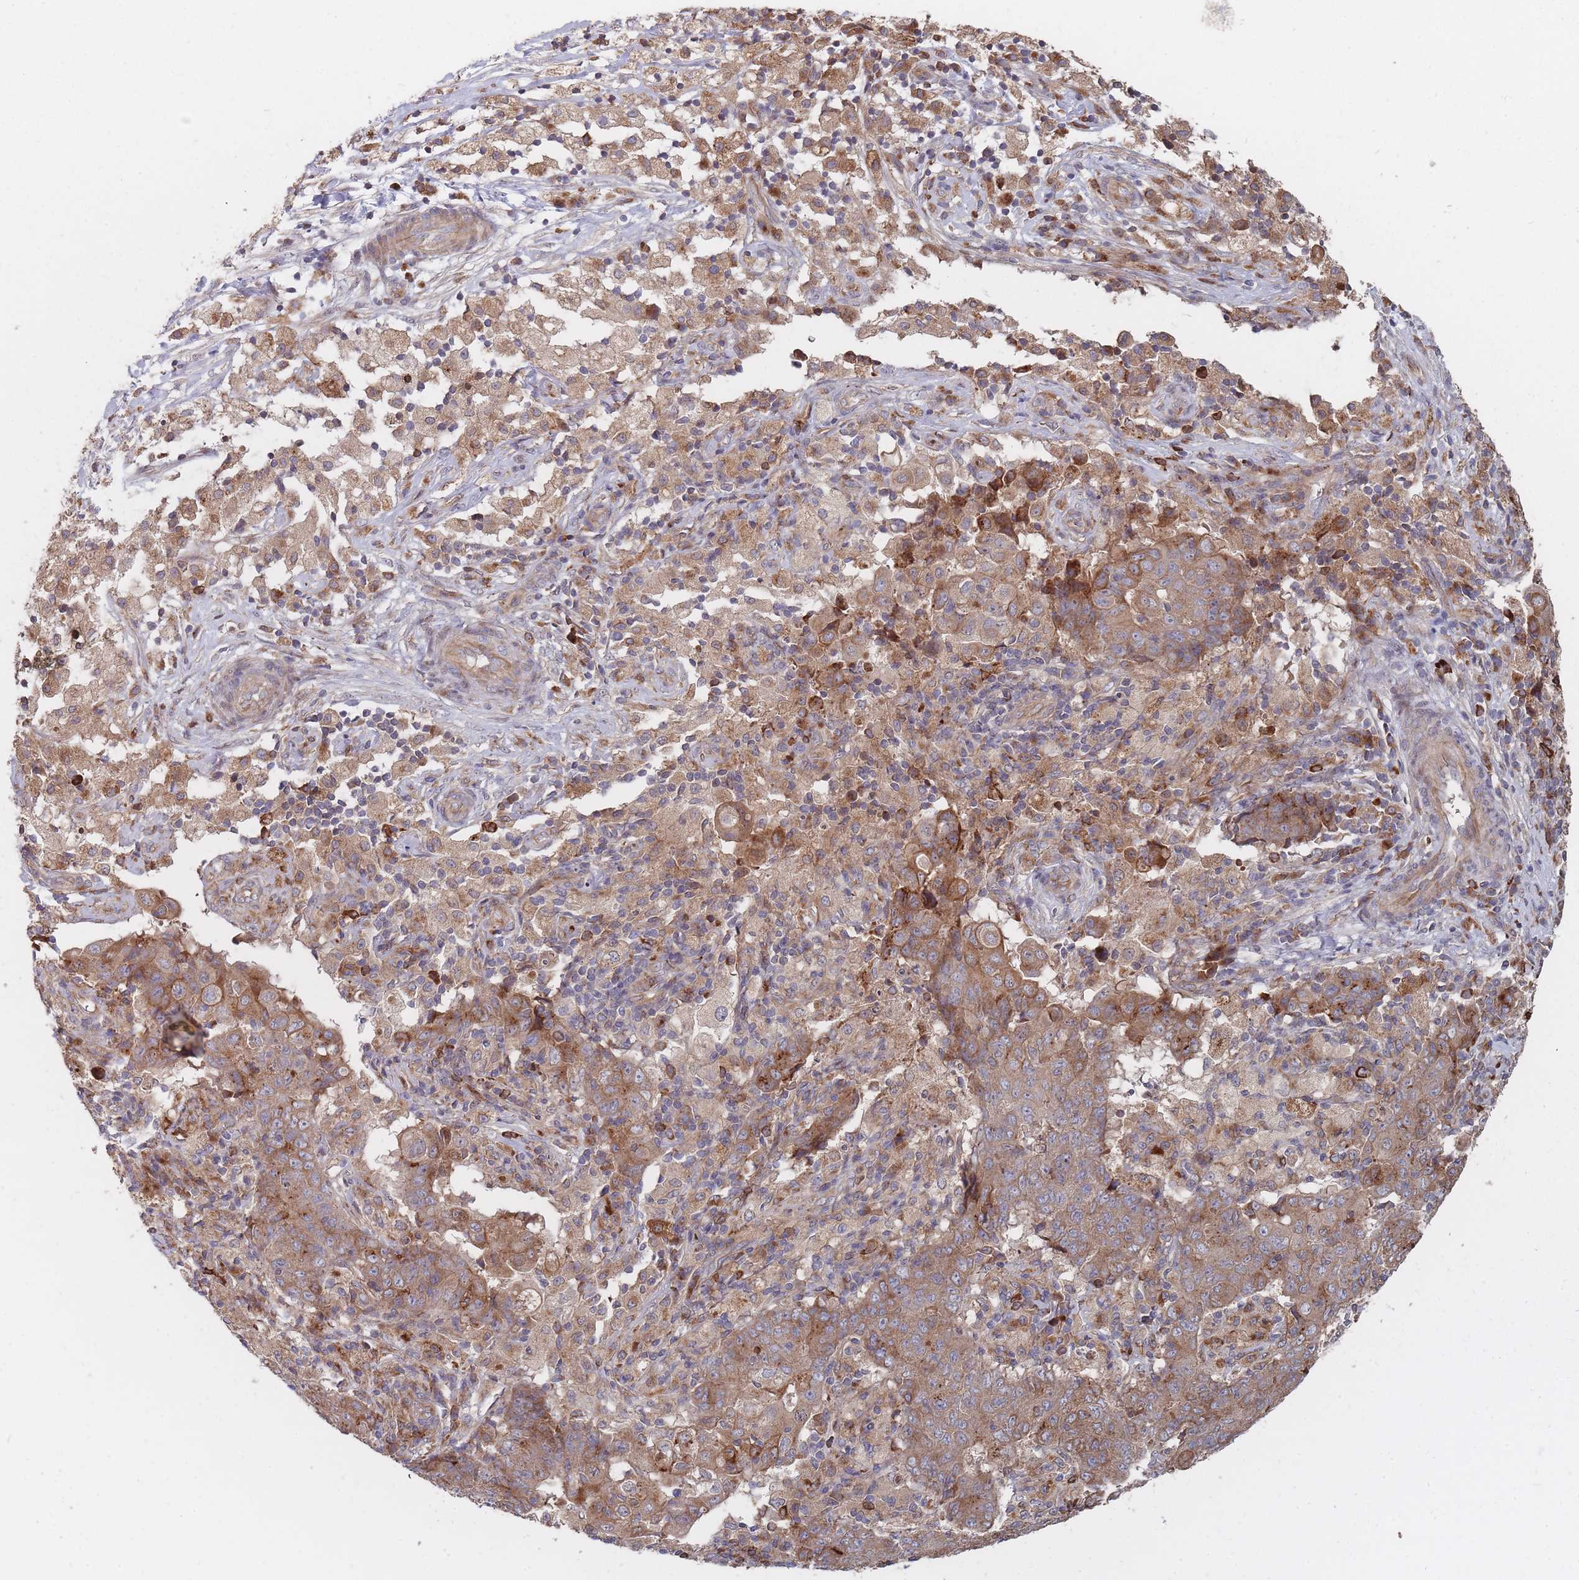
{"staining": {"intensity": "moderate", "quantity": "25%-75%", "location": "cytoplasmic/membranous"}, "tissue": "ovarian cancer", "cell_type": "Tumor cells", "image_type": "cancer", "snomed": [{"axis": "morphology", "description": "Carcinoma, endometroid"}, {"axis": "topography", "description": "Ovary"}], "caption": "Ovarian endometroid carcinoma was stained to show a protein in brown. There is medium levels of moderate cytoplasmic/membranous expression in approximately 25%-75% of tumor cells.", "gene": "THSD7B", "patient": {"sex": "female", "age": 42}}